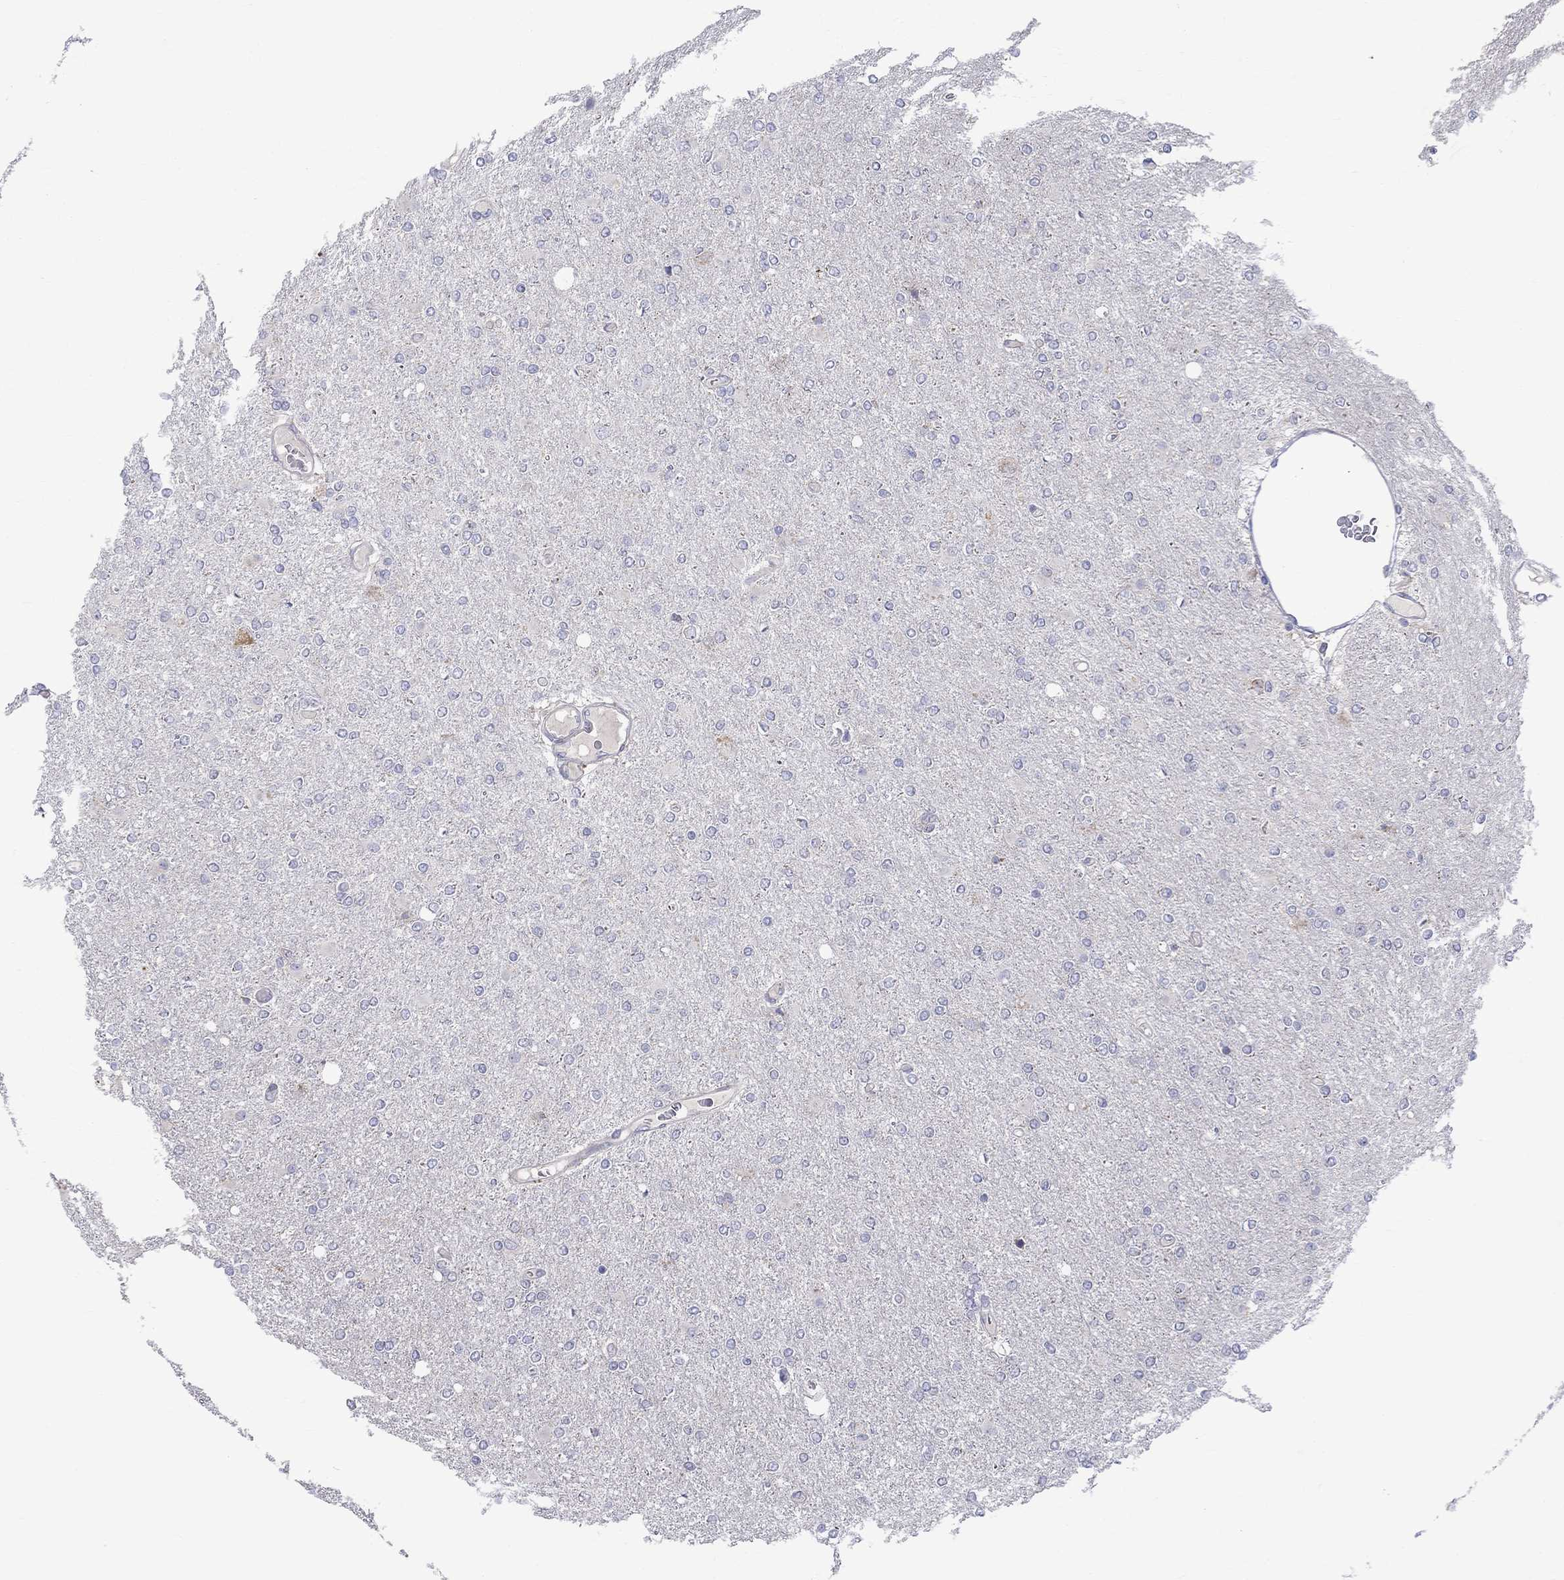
{"staining": {"intensity": "negative", "quantity": "none", "location": "none"}, "tissue": "glioma", "cell_type": "Tumor cells", "image_type": "cancer", "snomed": [{"axis": "morphology", "description": "Glioma, malignant, High grade"}, {"axis": "topography", "description": "Cerebral cortex"}], "caption": "The IHC image has no significant positivity in tumor cells of high-grade glioma (malignant) tissue.", "gene": "ASNS", "patient": {"sex": "male", "age": 70}}